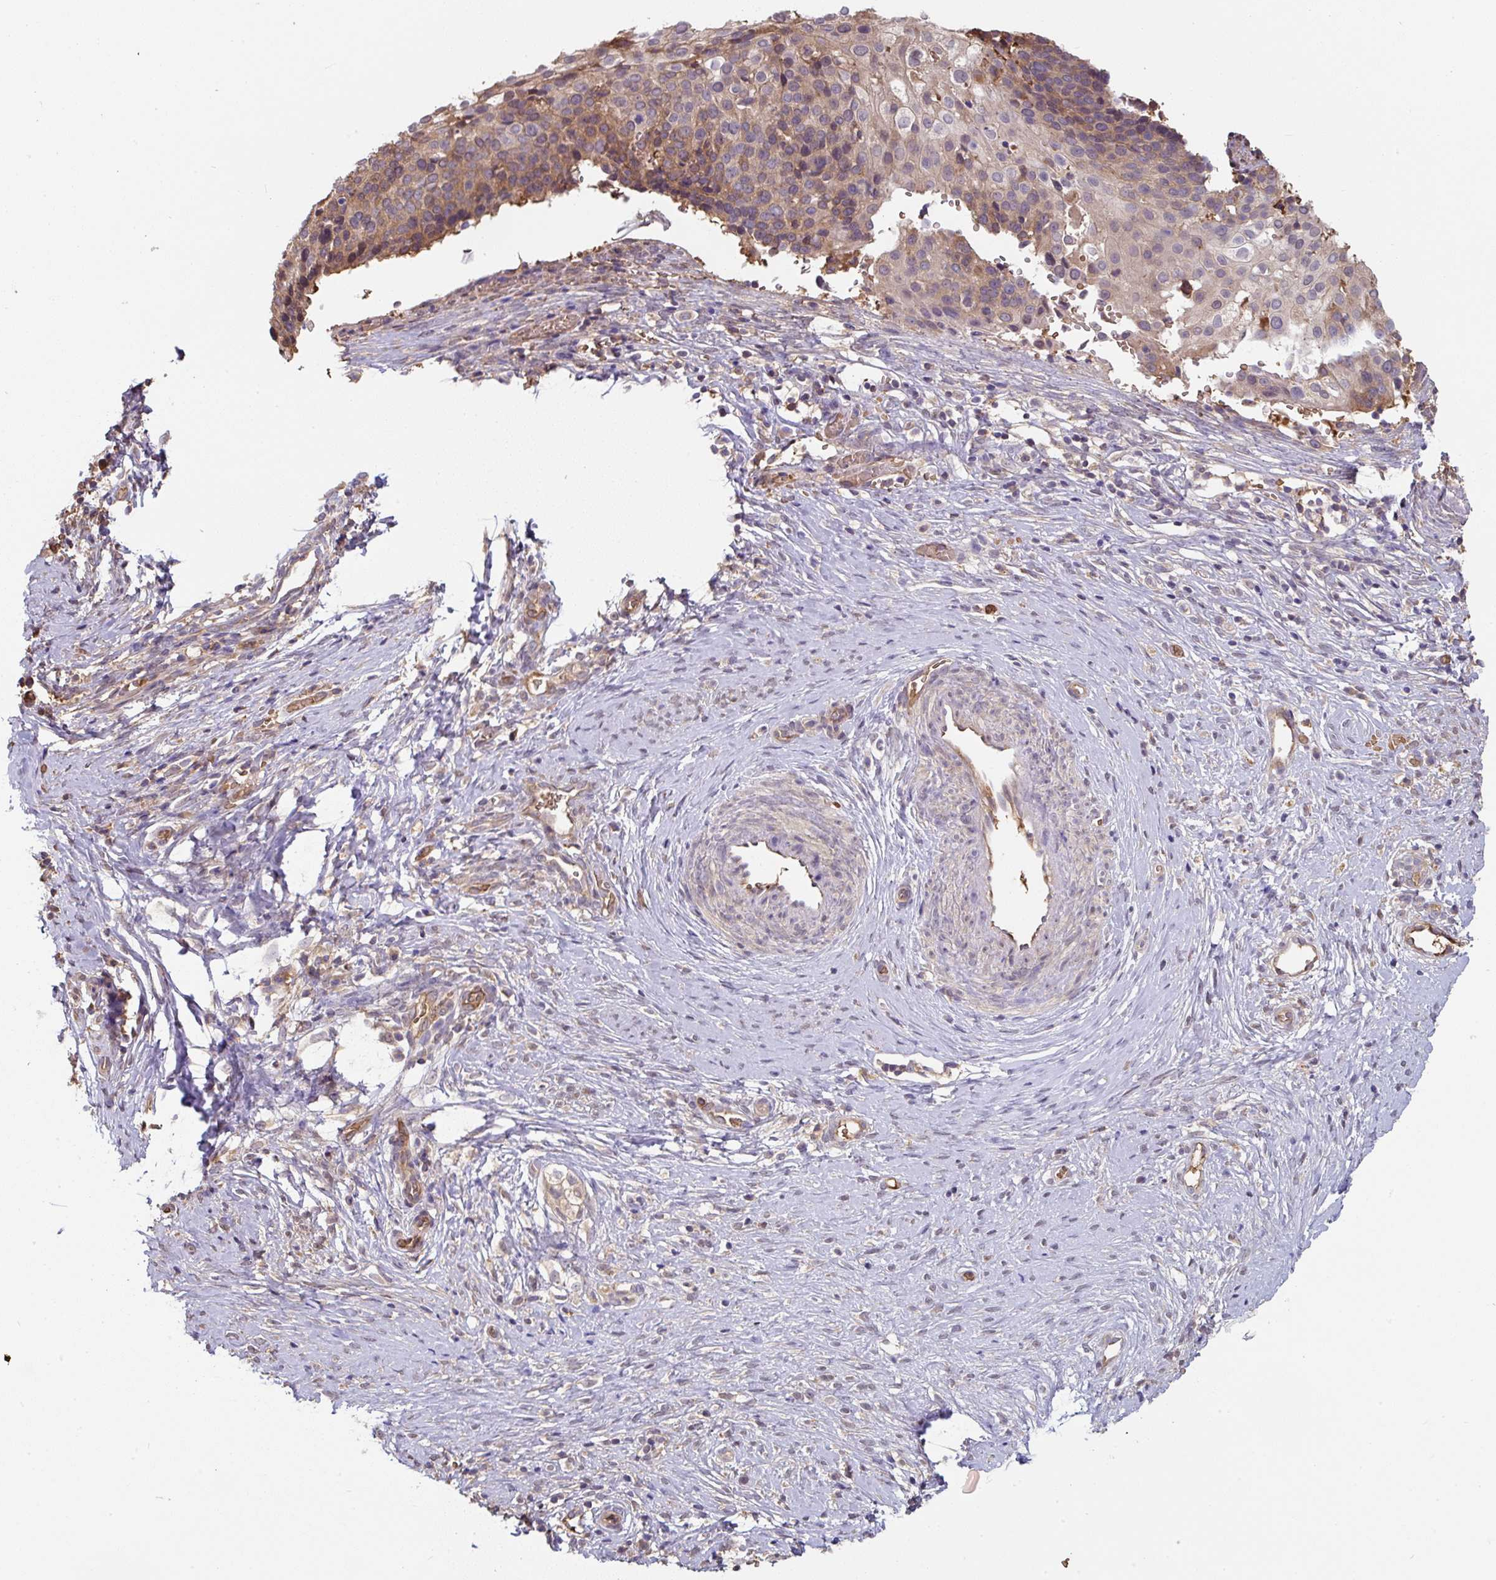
{"staining": {"intensity": "moderate", "quantity": "<25%", "location": "cytoplasmic/membranous"}, "tissue": "cervical cancer", "cell_type": "Tumor cells", "image_type": "cancer", "snomed": [{"axis": "morphology", "description": "Squamous cell carcinoma, NOS"}, {"axis": "topography", "description": "Cervix"}], "caption": "A micrograph of cervical squamous cell carcinoma stained for a protein shows moderate cytoplasmic/membranous brown staining in tumor cells. The protein is stained brown, and the nuclei are stained in blue (DAB IHC with brightfield microscopy, high magnification).", "gene": "ST13", "patient": {"sex": "female", "age": 44}}